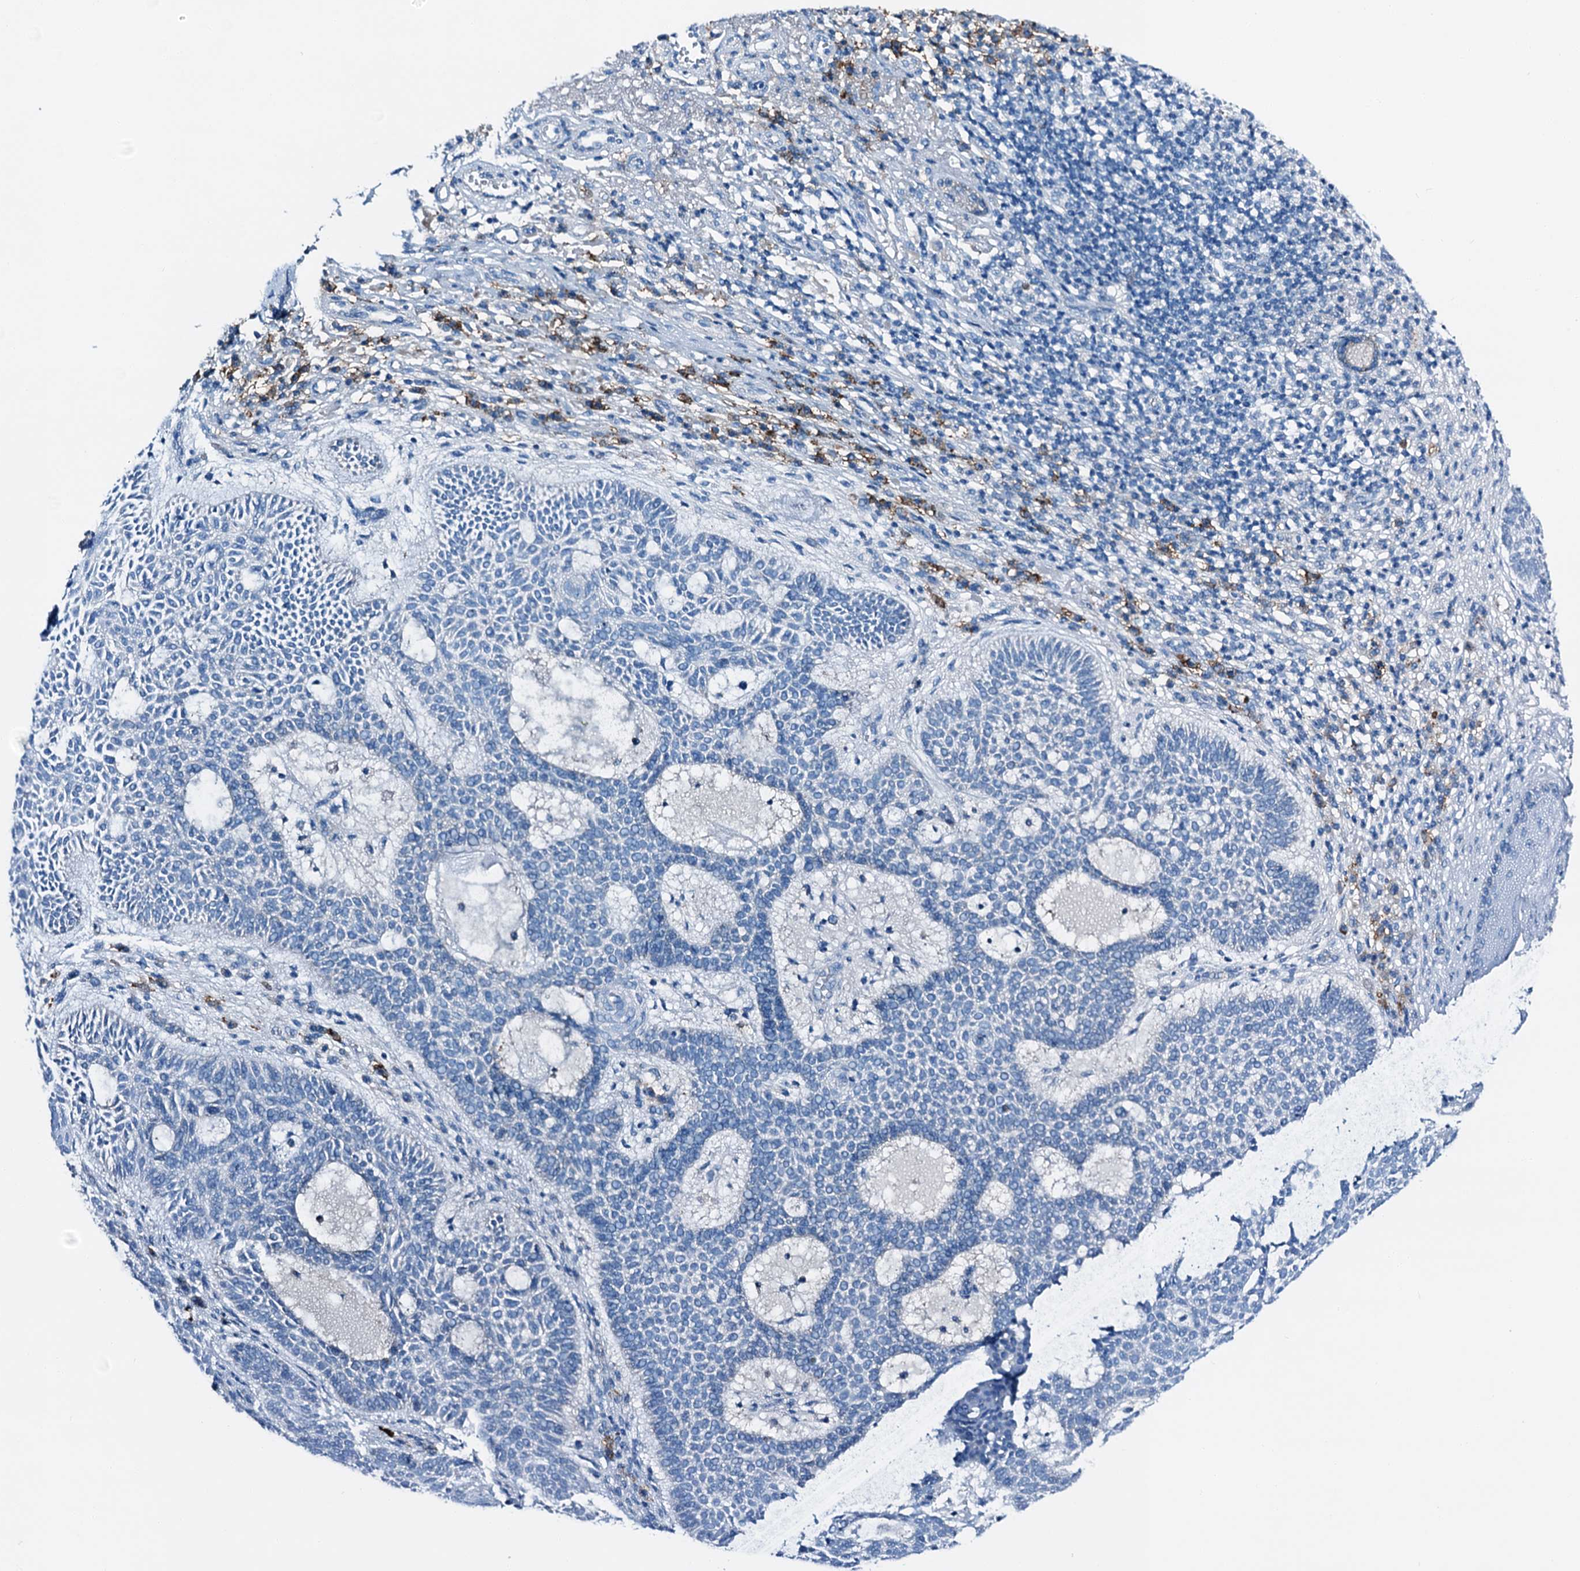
{"staining": {"intensity": "negative", "quantity": "none", "location": "none"}, "tissue": "skin cancer", "cell_type": "Tumor cells", "image_type": "cancer", "snomed": [{"axis": "morphology", "description": "Basal cell carcinoma"}, {"axis": "topography", "description": "Skin"}], "caption": "The micrograph shows no staining of tumor cells in skin basal cell carcinoma. (DAB immunohistochemistry with hematoxylin counter stain).", "gene": "C1QTNF4", "patient": {"sex": "male", "age": 85}}